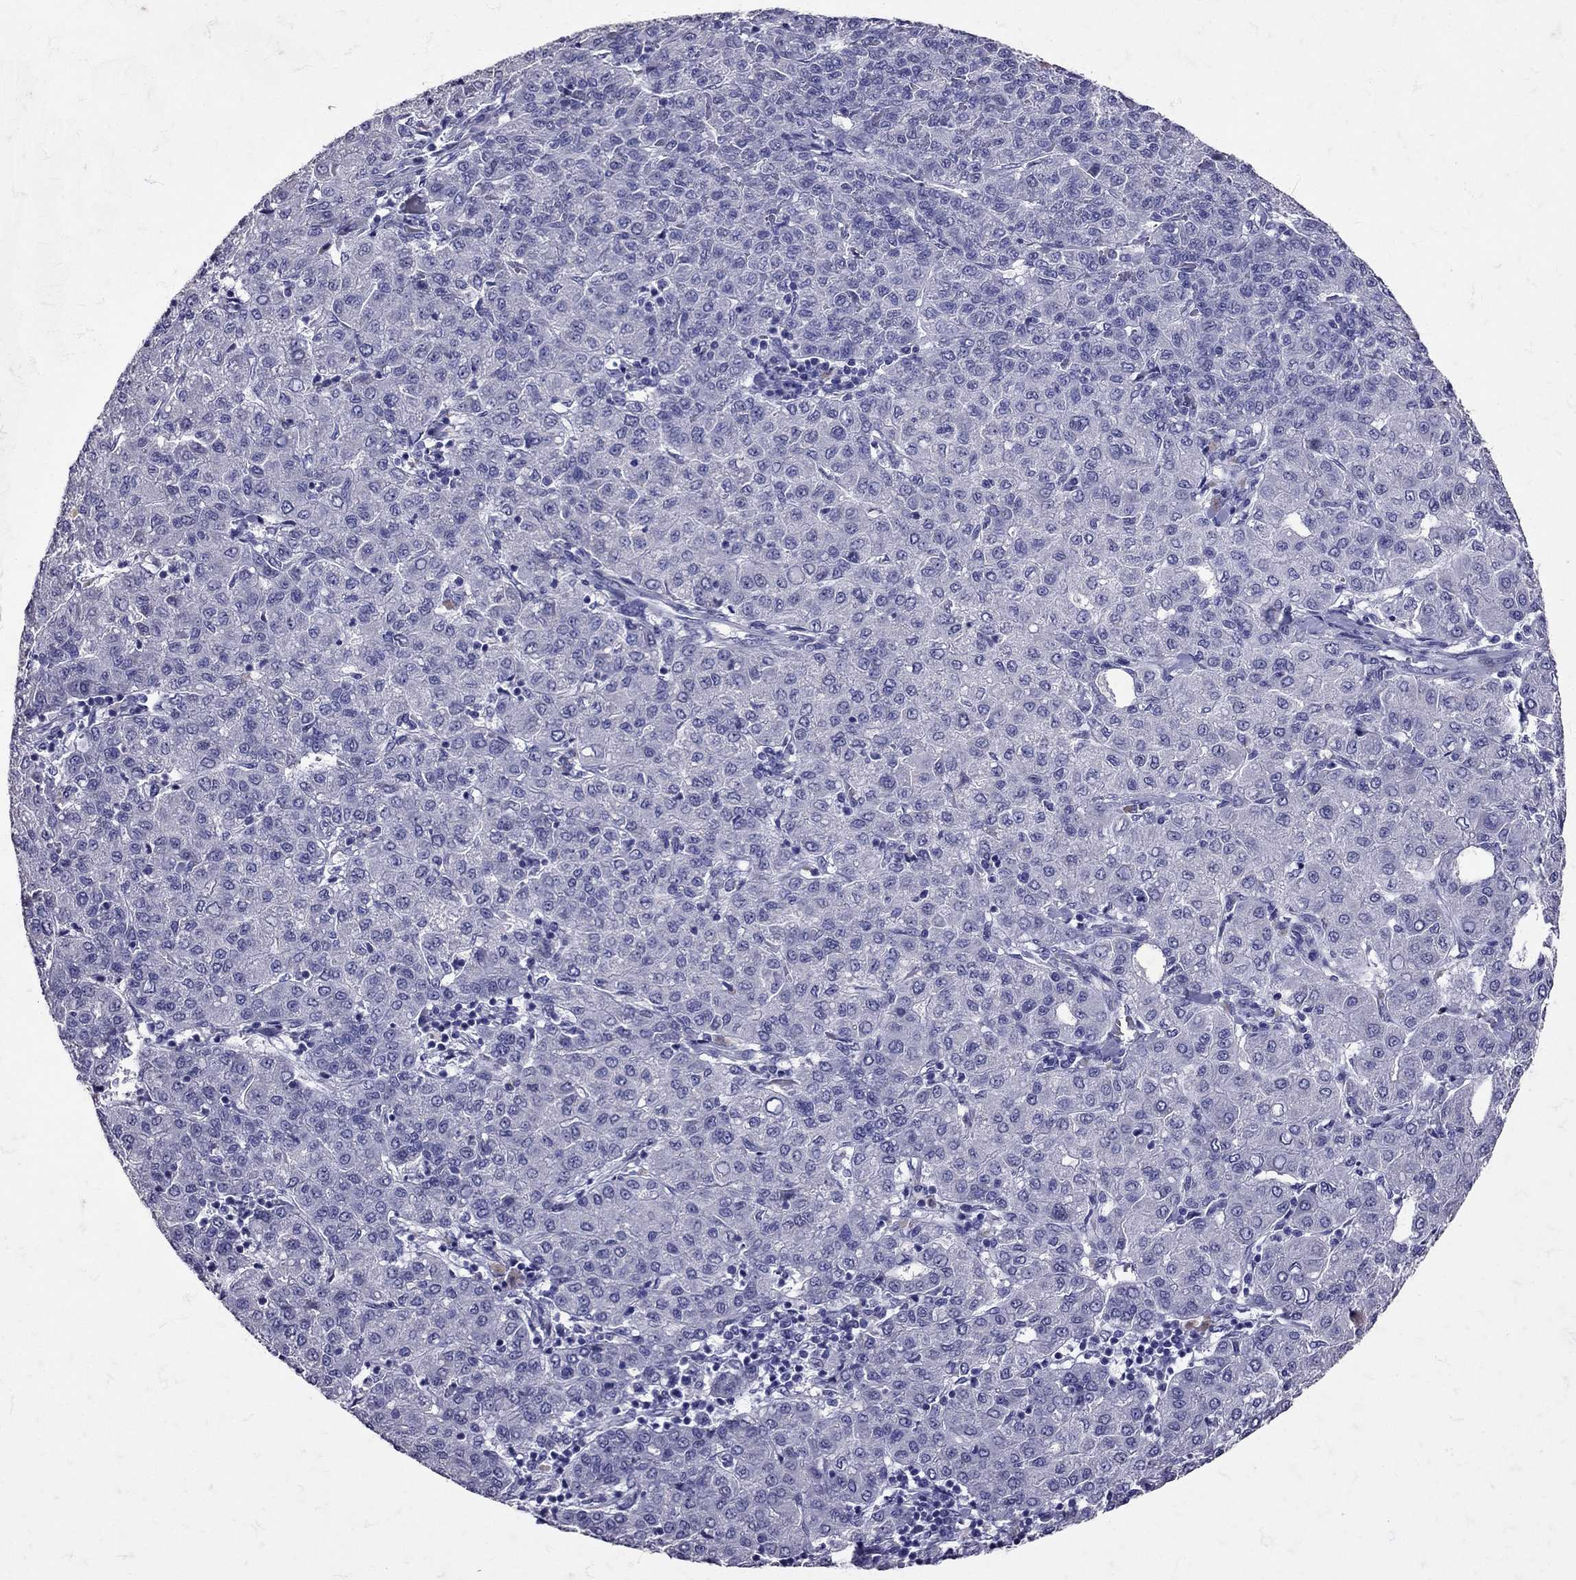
{"staining": {"intensity": "negative", "quantity": "none", "location": "none"}, "tissue": "liver cancer", "cell_type": "Tumor cells", "image_type": "cancer", "snomed": [{"axis": "morphology", "description": "Carcinoma, Hepatocellular, NOS"}, {"axis": "topography", "description": "Liver"}], "caption": "Liver cancer (hepatocellular carcinoma) stained for a protein using immunohistochemistry shows no staining tumor cells.", "gene": "SST", "patient": {"sex": "male", "age": 65}}